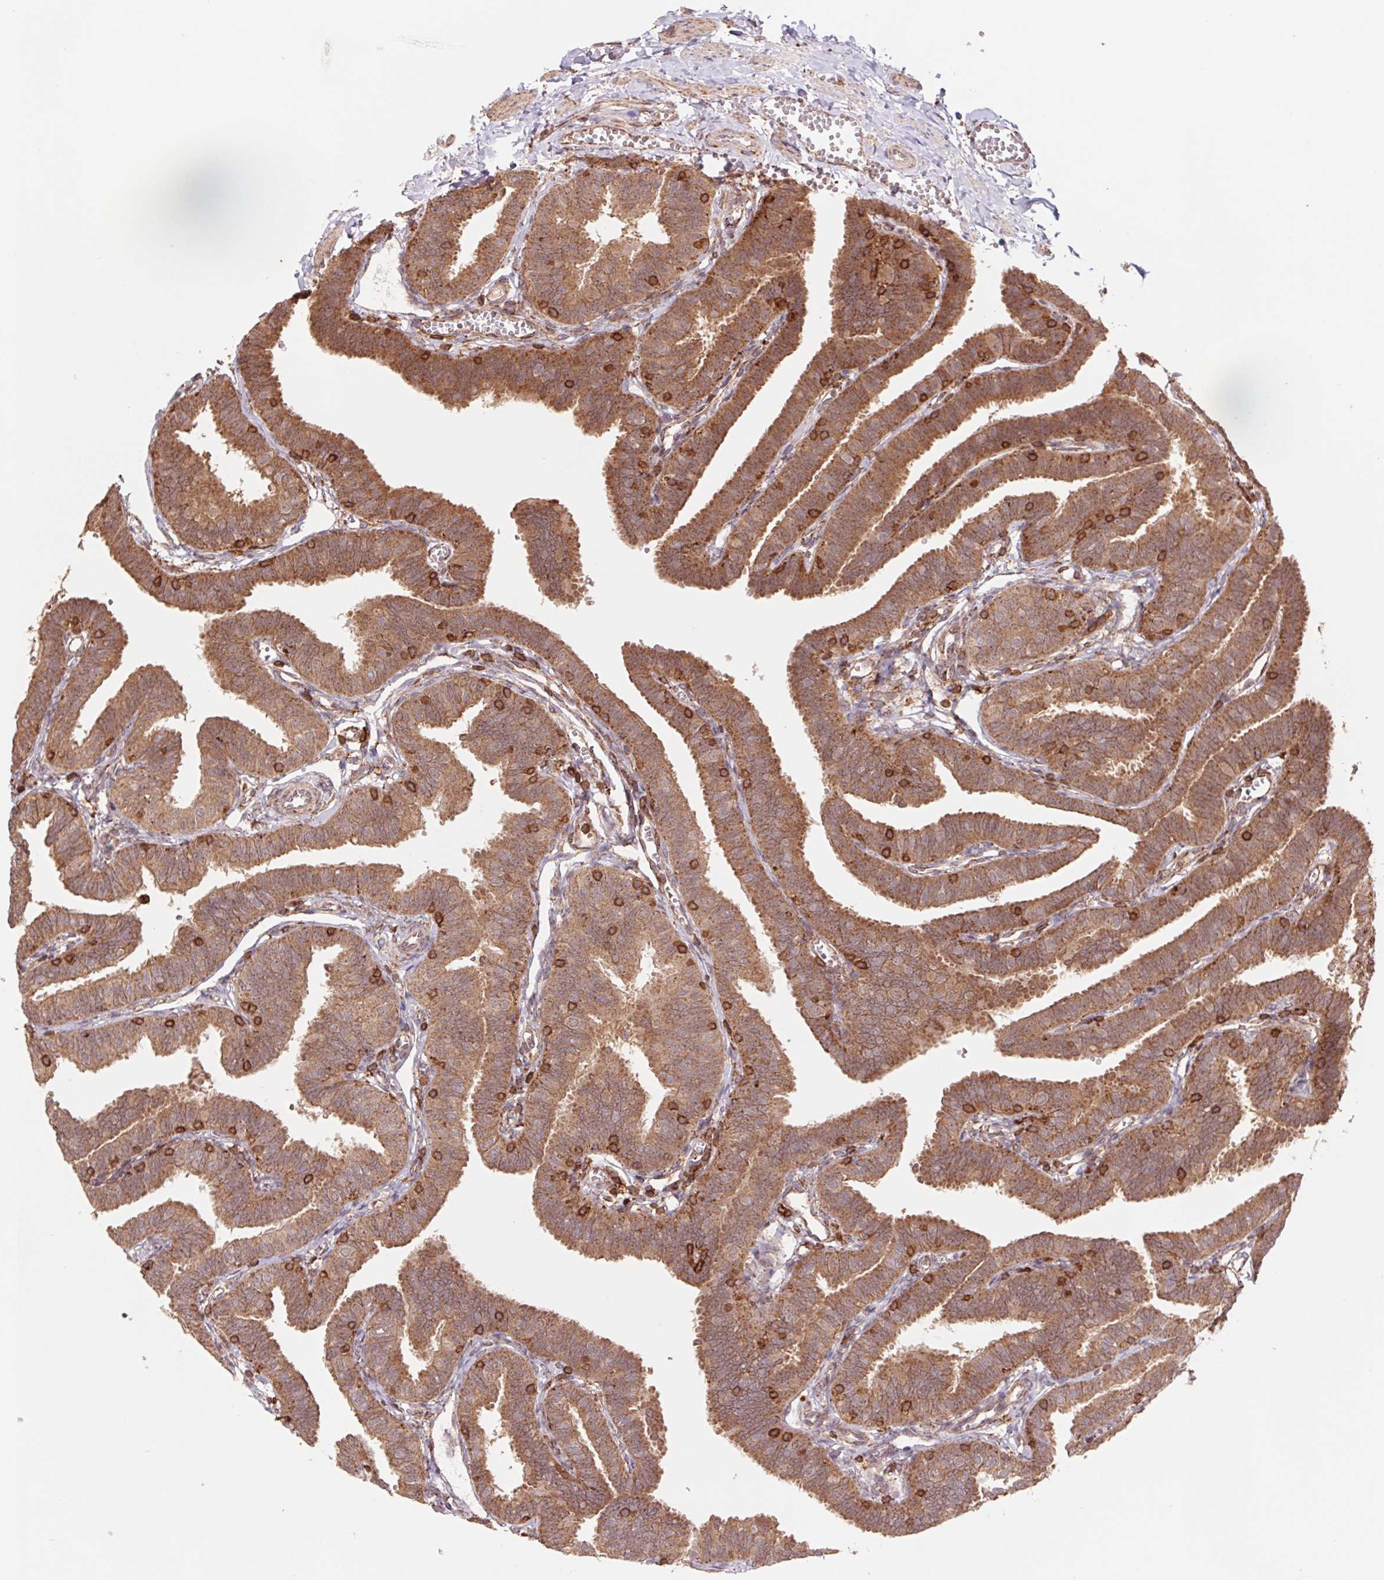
{"staining": {"intensity": "moderate", "quantity": ">75%", "location": "cytoplasmic/membranous"}, "tissue": "fallopian tube", "cell_type": "Glandular cells", "image_type": "normal", "snomed": [{"axis": "morphology", "description": "Normal tissue, NOS"}, {"axis": "topography", "description": "Fallopian tube"}], "caption": "A photomicrograph of fallopian tube stained for a protein shows moderate cytoplasmic/membranous brown staining in glandular cells. (DAB (3,3'-diaminobenzidine) IHC with brightfield microscopy, high magnification).", "gene": "URM1", "patient": {"sex": "female", "age": 25}}